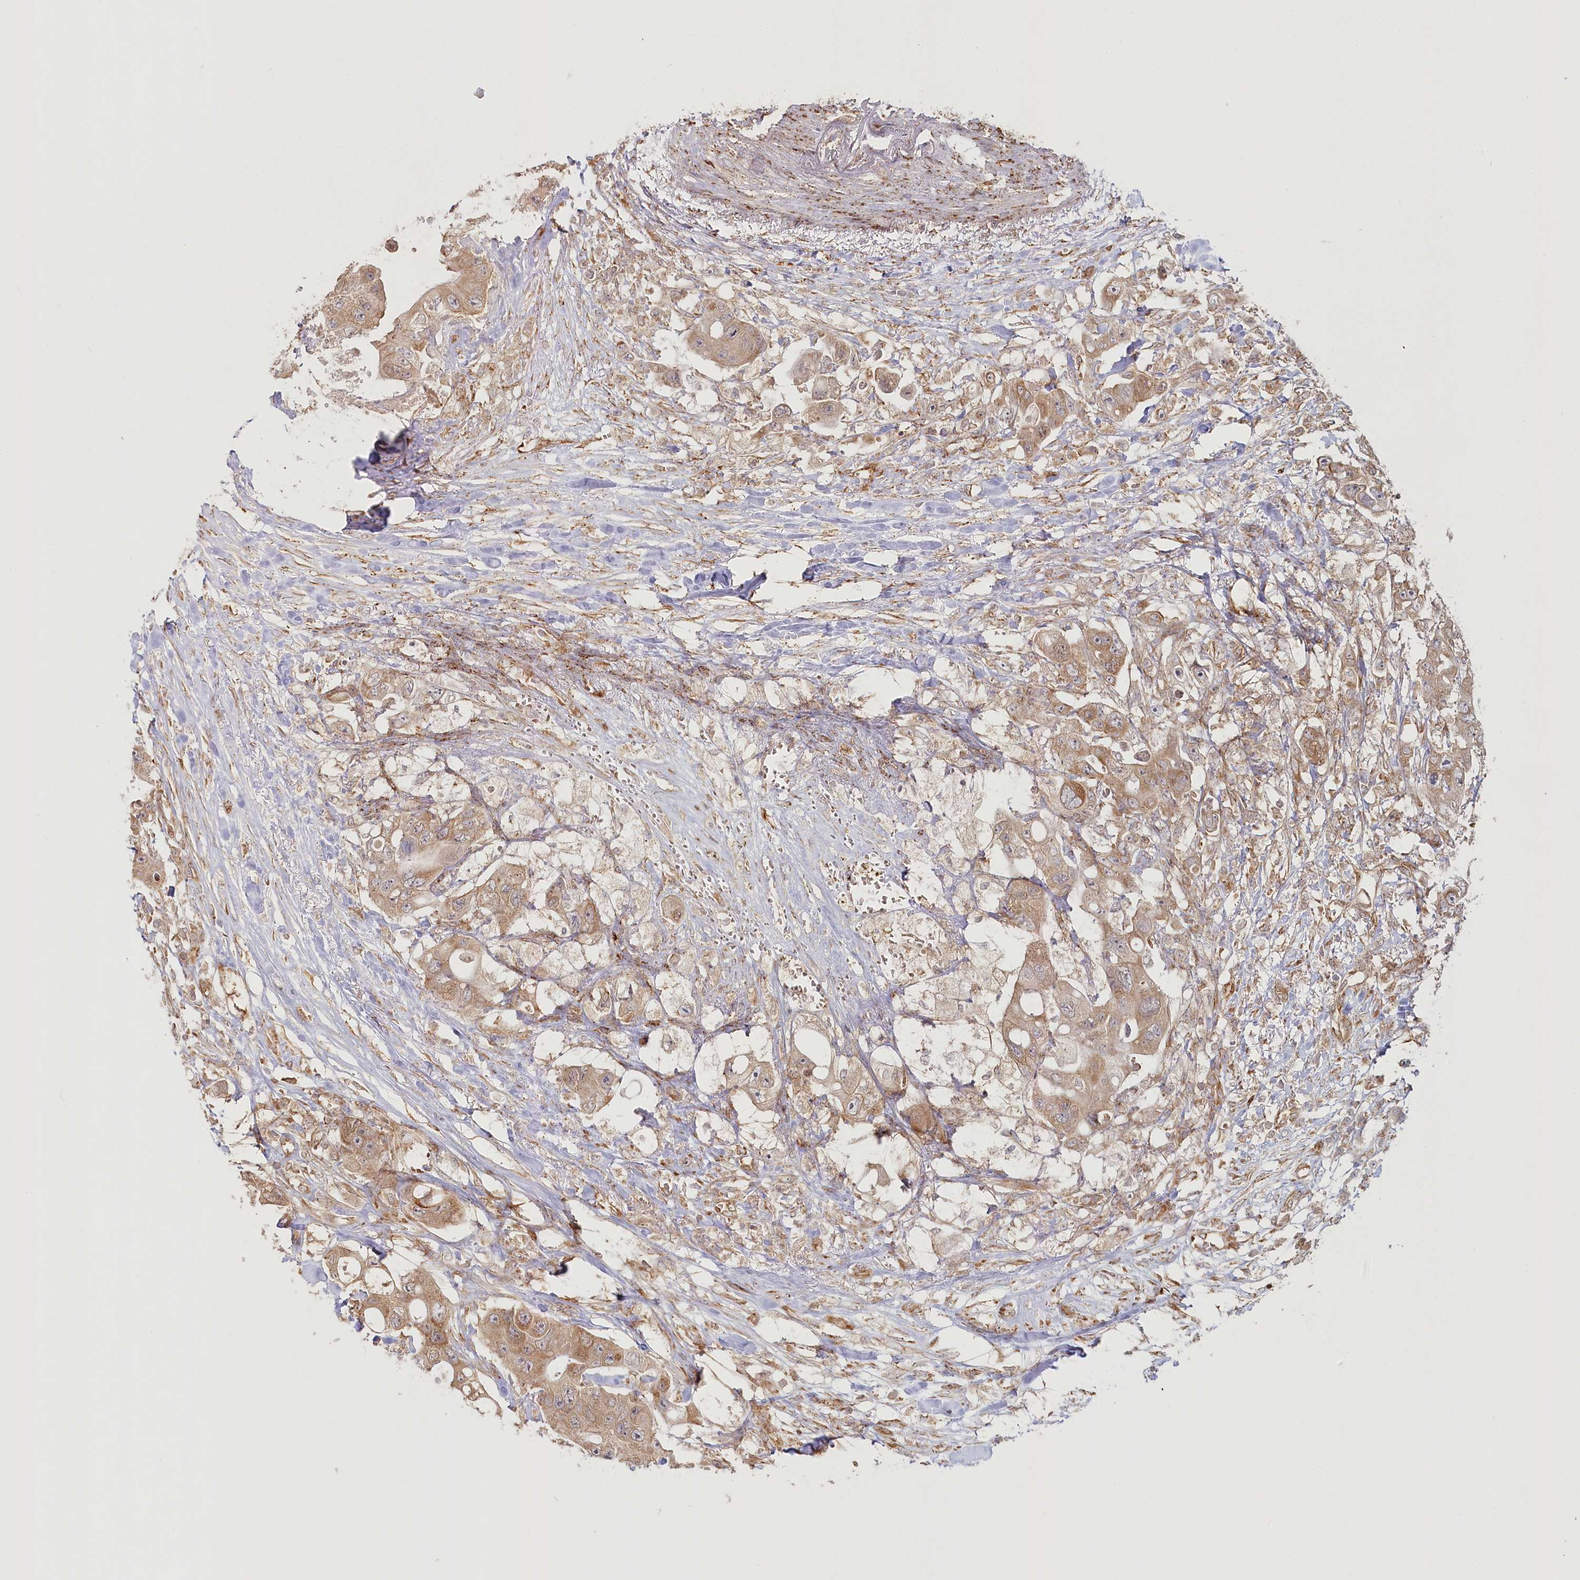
{"staining": {"intensity": "moderate", "quantity": ">75%", "location": "cytoplasmic/membranous"}, "tissue": "colorectal cancer", "cell_type": "Tumor cells", "image_type": "cancer", "snomed": [{"axis": "morphology", "description": "Adenocarcinoma, NOS"}, {"axis": "topography", "description": "Colon"}], "caption": "Moderate cytoplasmic/membranous staining for a protein is identified in about >75% of tumor cells of colorectal adenocarcinoma using immunohistochemistry (IHC).", "gene": "OTUD4", "patient": {"sex": "female", "age": 46}}